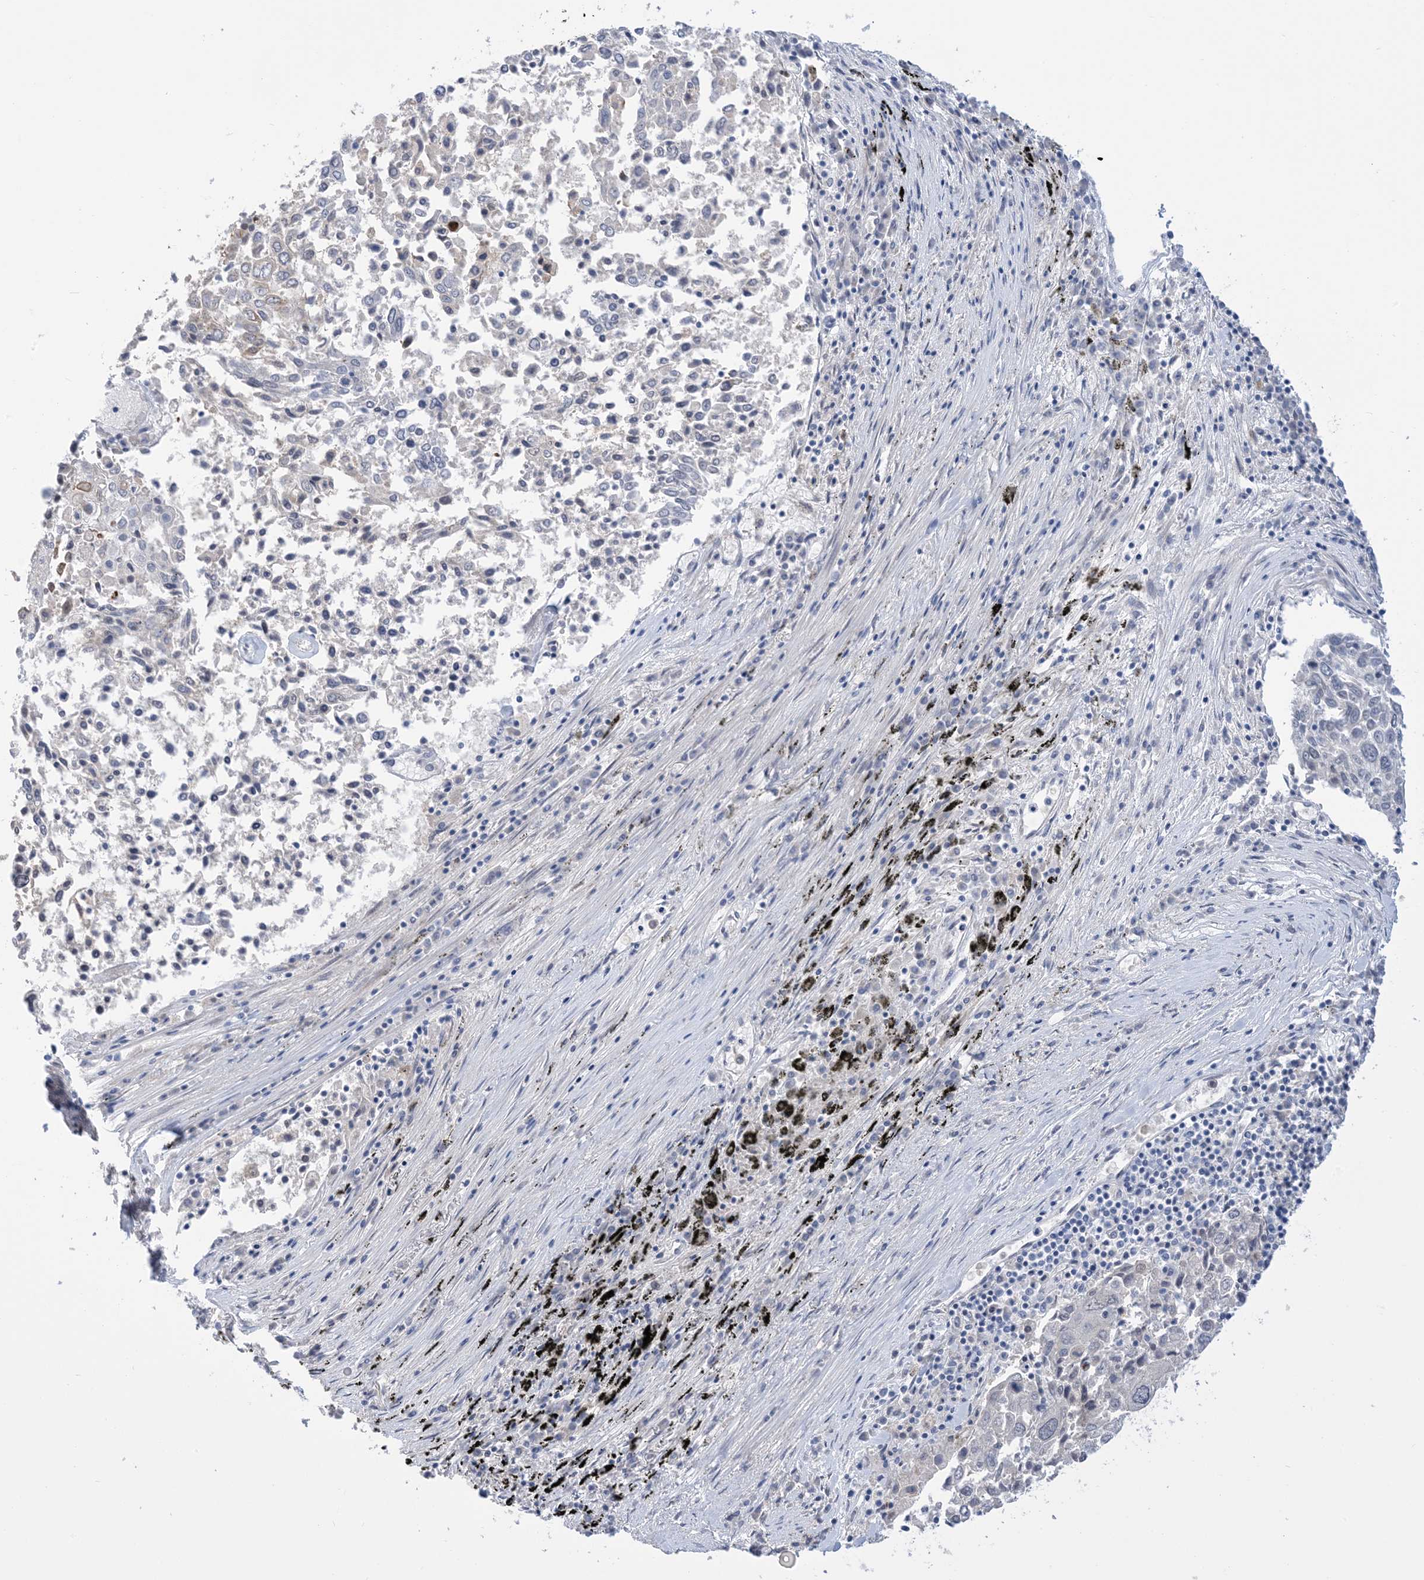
{"staining": {"intensity": "negative", "quantity": "none", "location": "none"}, "tissue": "lung cancer", "cell_type": "Tumor cells", "image_type": "cancer", "snomed": [{"axis": "morphology", "description": "Squamous cell carcinoma, NOS"}, {"axis": "topography", "description": "Lung"}], "caption": "There is no significant positivity in tumor cells of lung cancer (squamous cell carcinoma). (Brightfield microscopy of DAB IHC at high magnification).", "gene": "TTYH1", "patient": {"sex": "male", "age": 65}}